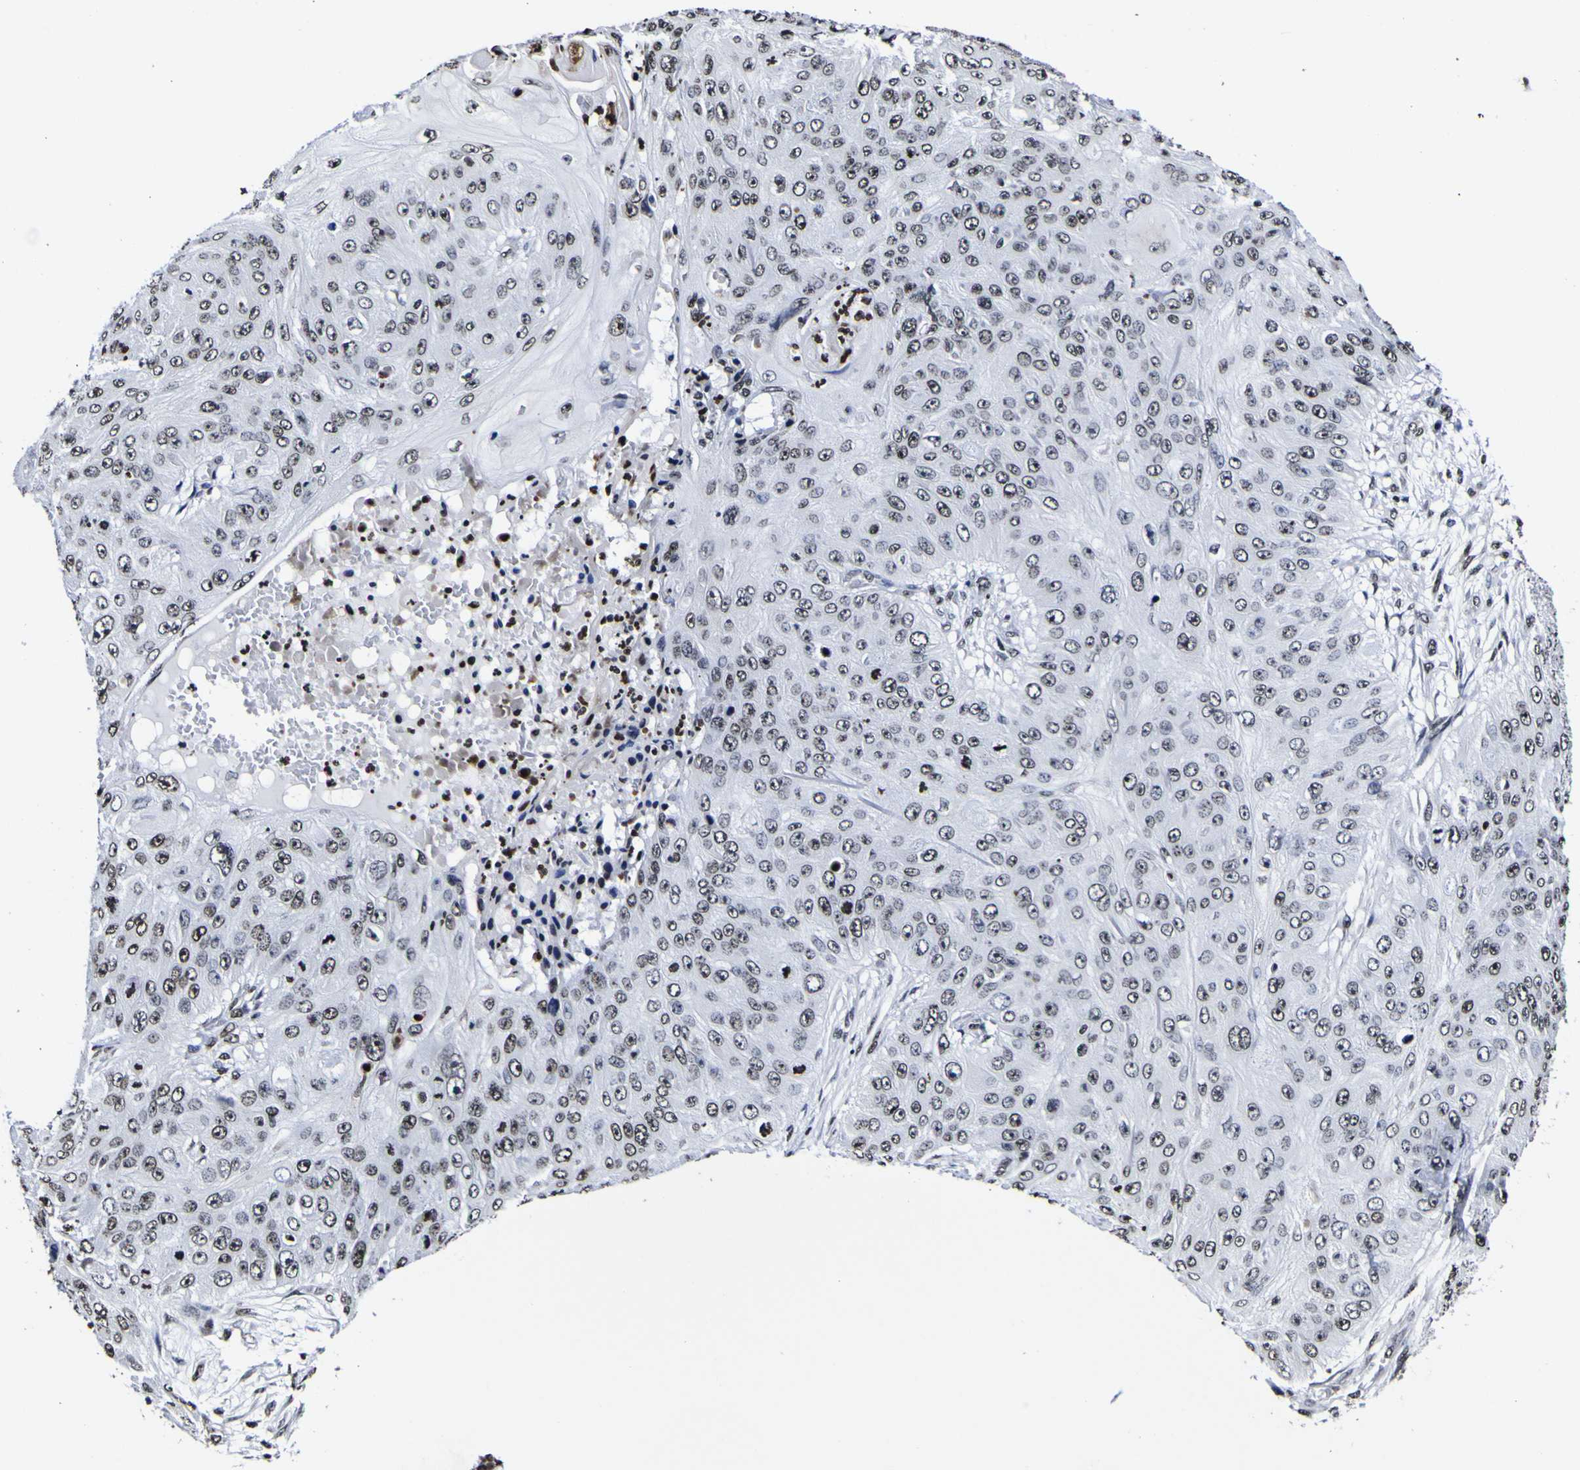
{"staining": {"intensity": "negative", "quantity": "none", "location": "none"}, "tissue": "skin cancer", "cell_type": "Tumor cells", "image_type": "cancer", "snomed": [{"axis": "morphology", "description": "Squamous cell carcinoma, NOS"}, {"axis": "topography", "description": "Skin"}], "caption": "An image of human skin cancer is negative for staining in tumor cells.", "gene": "PIAS1", "patient": {"sex": "female", "age": 80}}